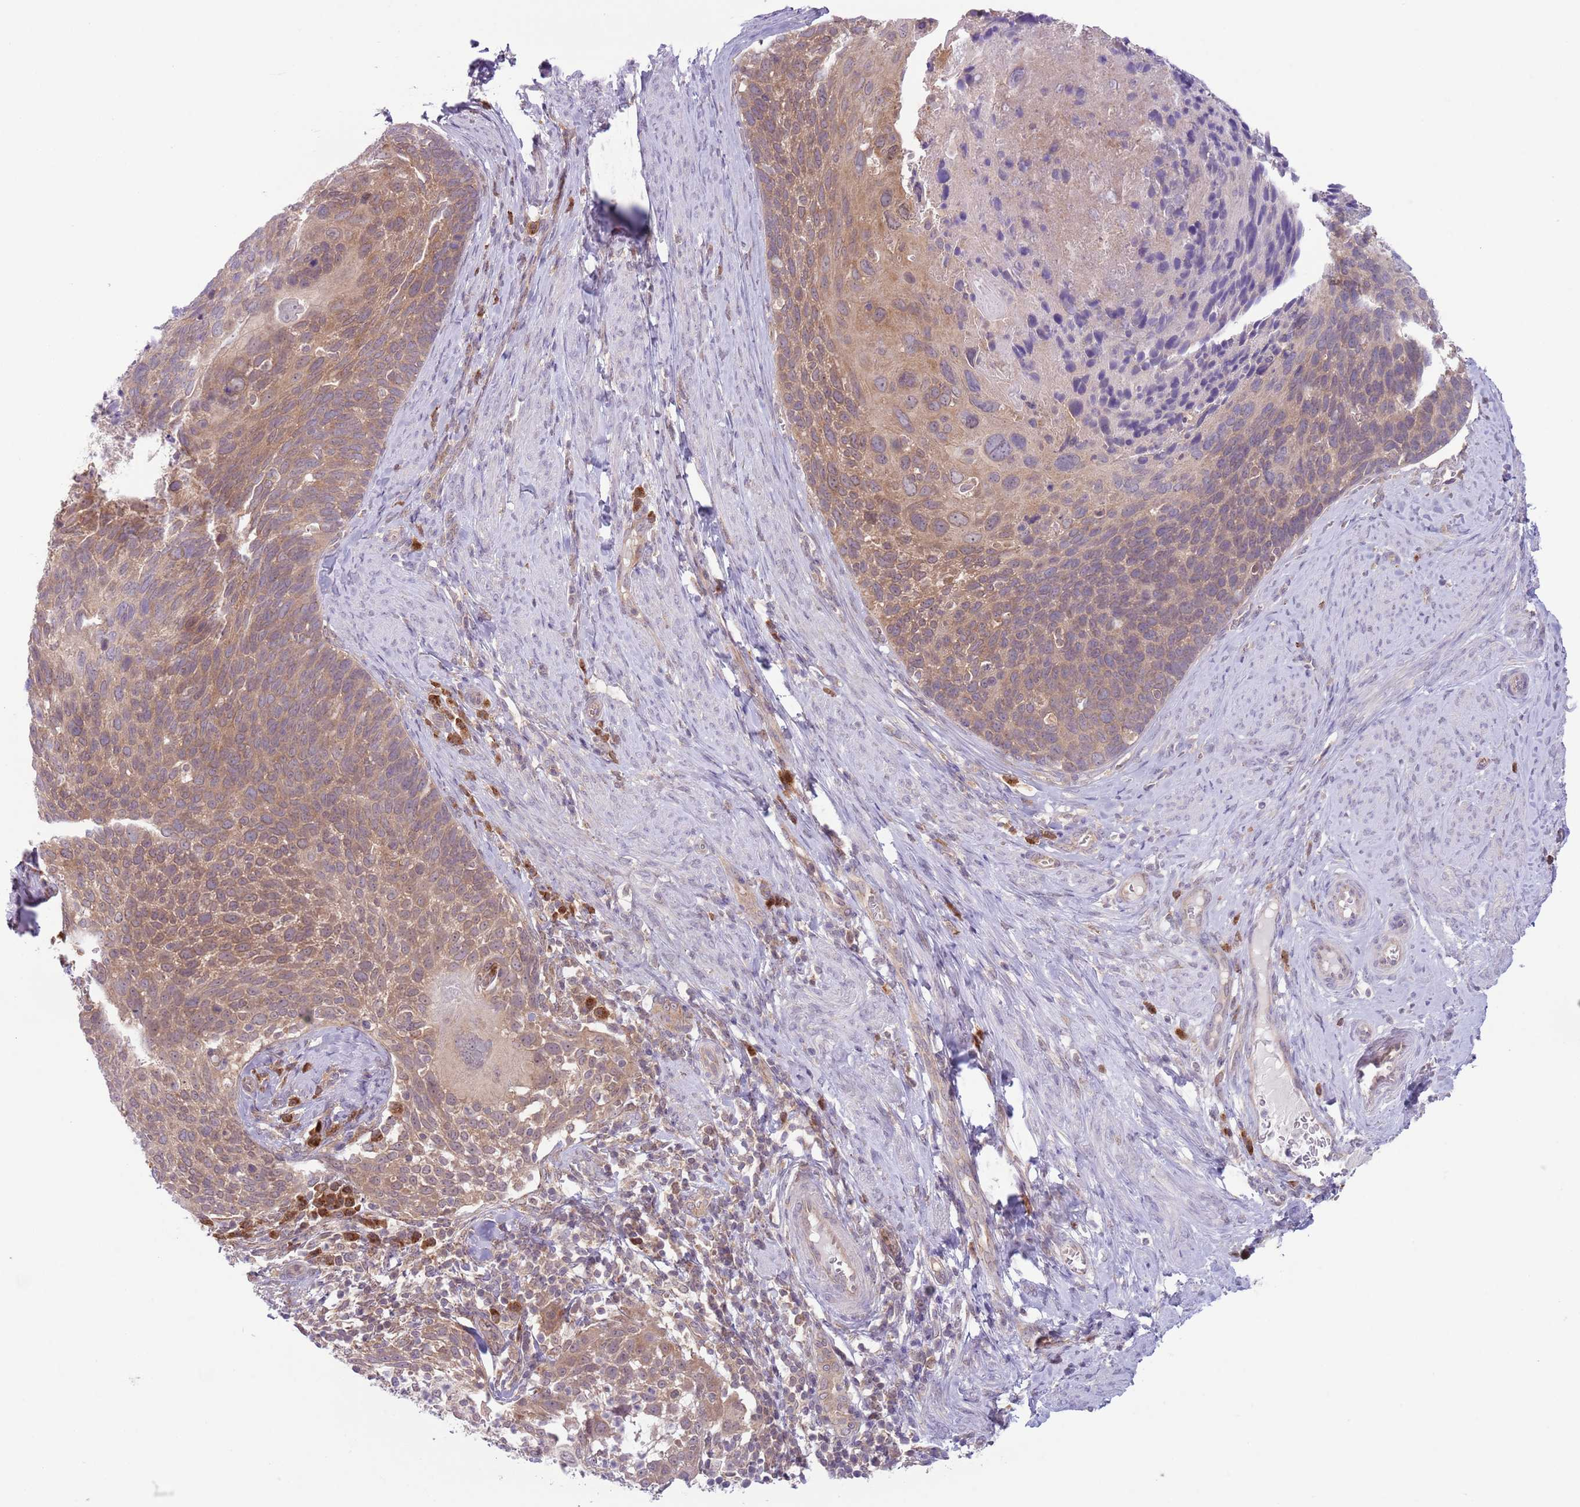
{"staining": {"intensity": "moderate", "quantity": ">75%", "location": "cytoplasmic/membranous"}, "tissue": "cervical cancer", "cell_type": "Tumor cells", "image_type": "cancer", "snomed": [{"axis": "morphology", "description": "Squamous cell carcinoma, NOS"}, {"axis": "topography", "description": "Cervix"}], "caption": "Protein expression analysis of squamous cell carcinoma (cervical) displays moderate cytoplasmic/membranous staining in about >75% of tumor cells. (DAB = brown stain, brightfield microscopy at high magnification).", "gene": "COPE", "patient": {"sex": "female", "age": 80}}